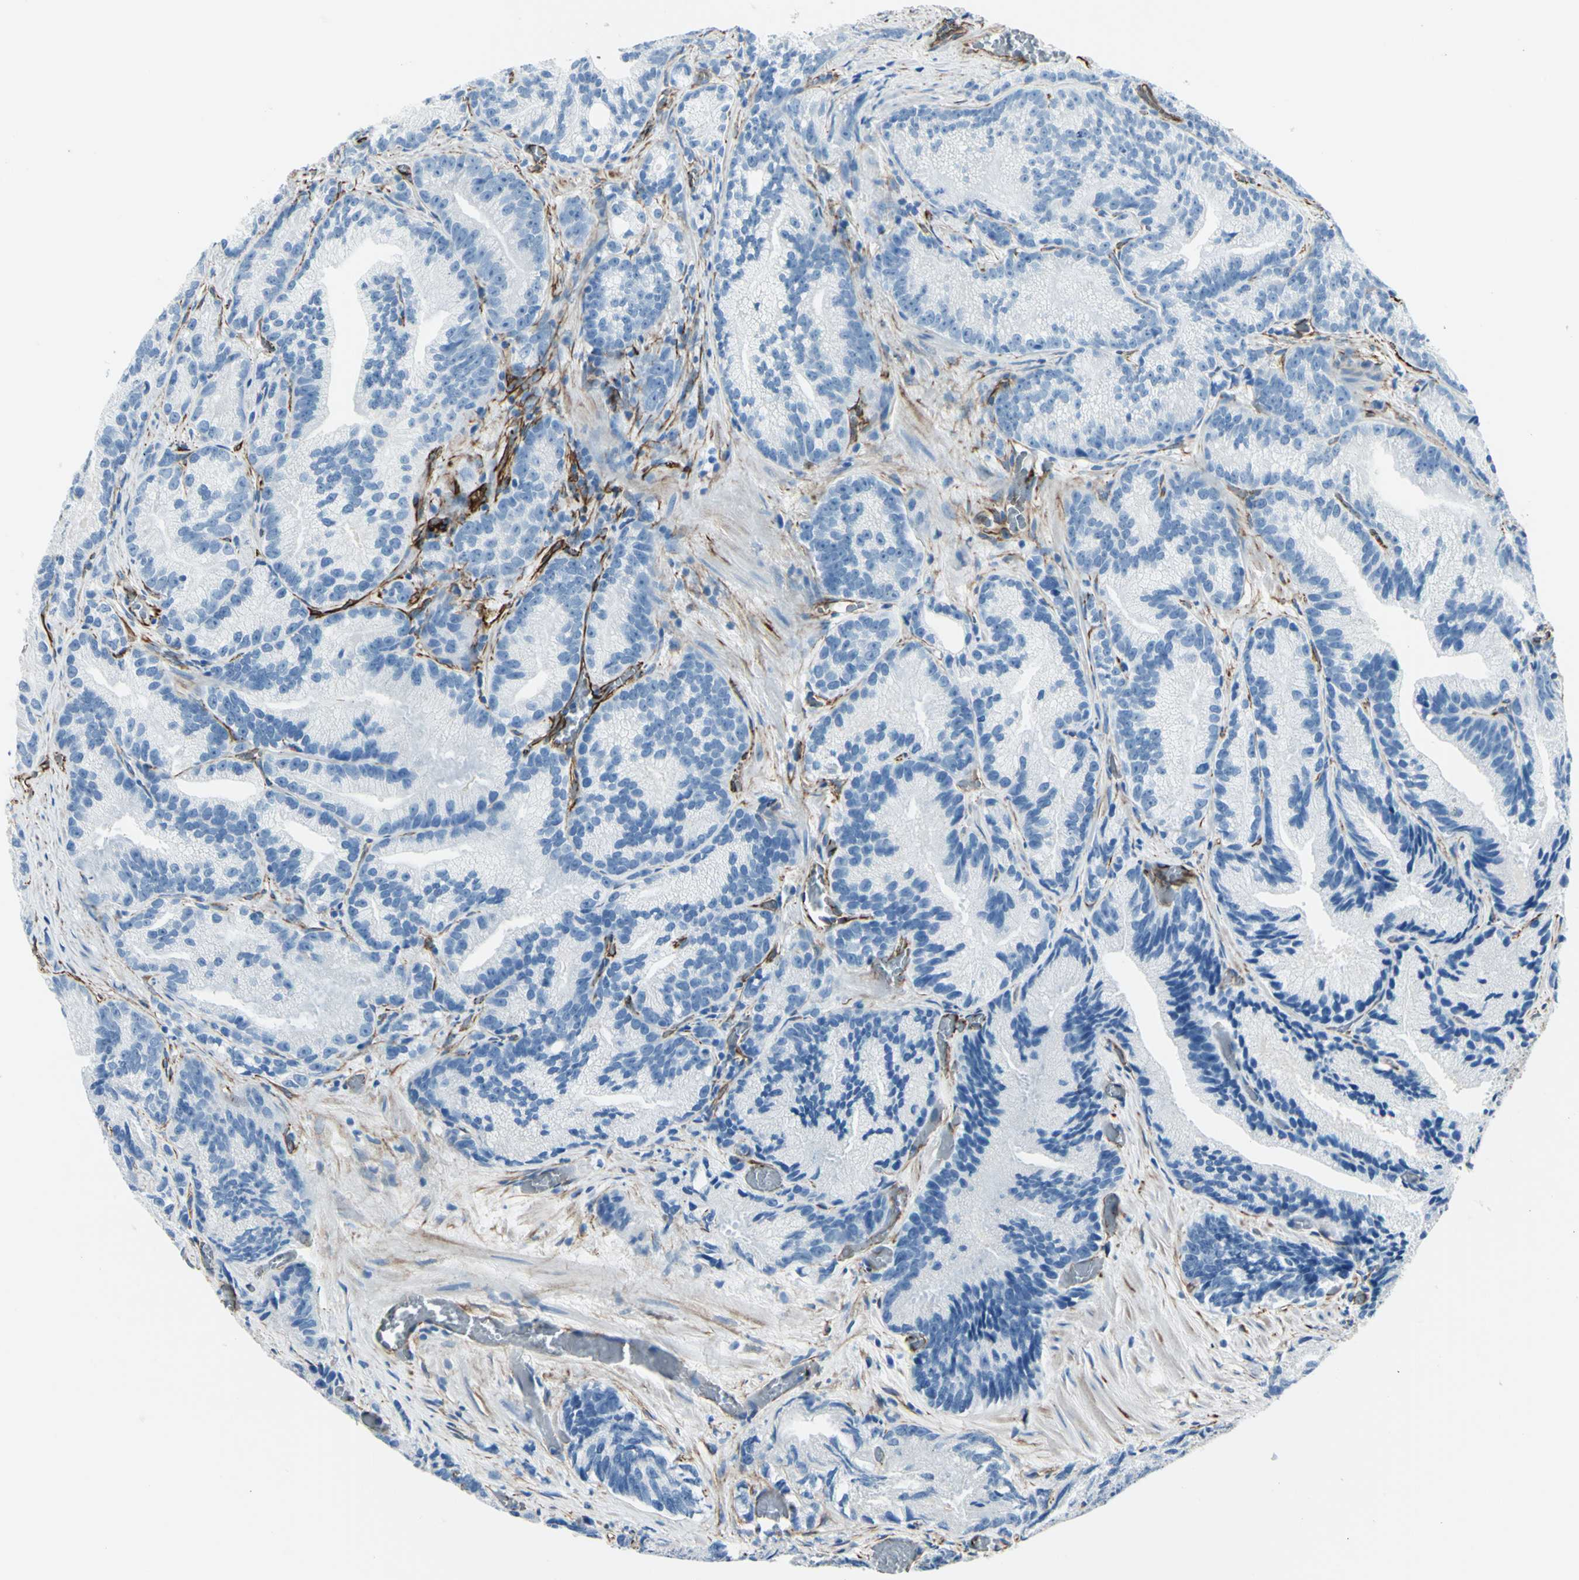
{"staining": {"intensity": "negative", "quantity": "none", "location": "none"}, "tissue": "prostate cancer", "cell_type": "Tumor cells", "image_type": "cancer", "snomed": [{"axis": "morphology", "description": "Adenocarcinoma, Low grade"}, {"axis": "topography", "description": "Prostate"}], "caption": "Tumor cells show no significant protein positivity in prostate cancer. Brightfield microscopy of immunohistochemistry stained with DAB (brown) and hematoxylin (blue), captured at high magnification.", "gene": "PTH2R", "patient": {"sex": "male", "age": 89}}